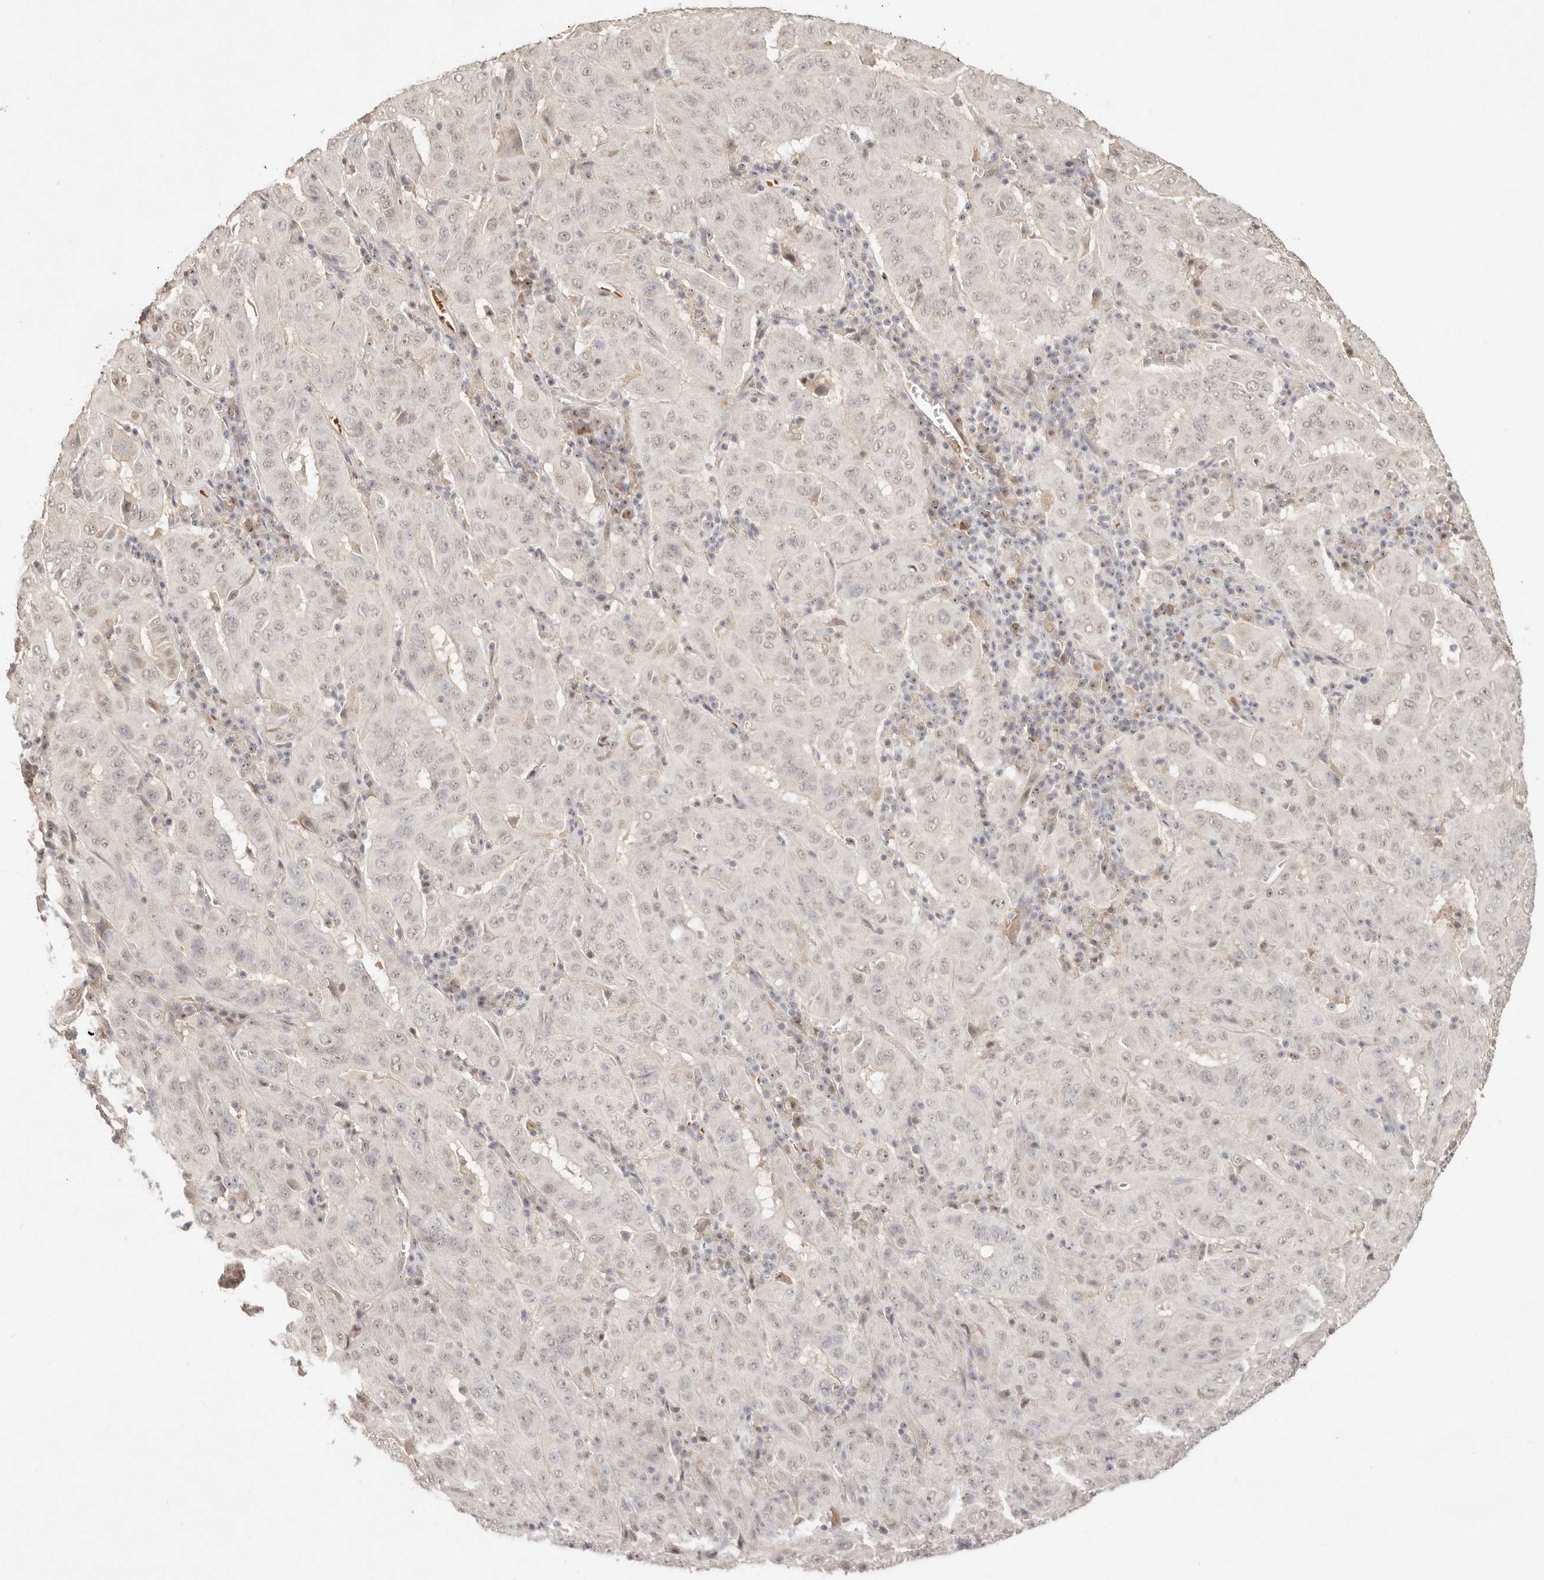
{"staining": {"intensity": "weak", "quantity": ">75%", "location": "nuclear"}, "tissue": "pancreatic cancer", "cell_type": "Tumor cells", "image_type": "cancer", "snomed": [{"axis": "morphology", "description": "Adenocarcinoma, NOS"}, {"axis": "topography", "description": "Pancreas"}], "caption": "DAB immunohistochemical staining of human pancreatic adenocarcinoma shows weak nuclear protein positivity in approximately >75% of tumor cells.", "gene": "MEP1A", "patient": {"sex": "male", "age": 63}}